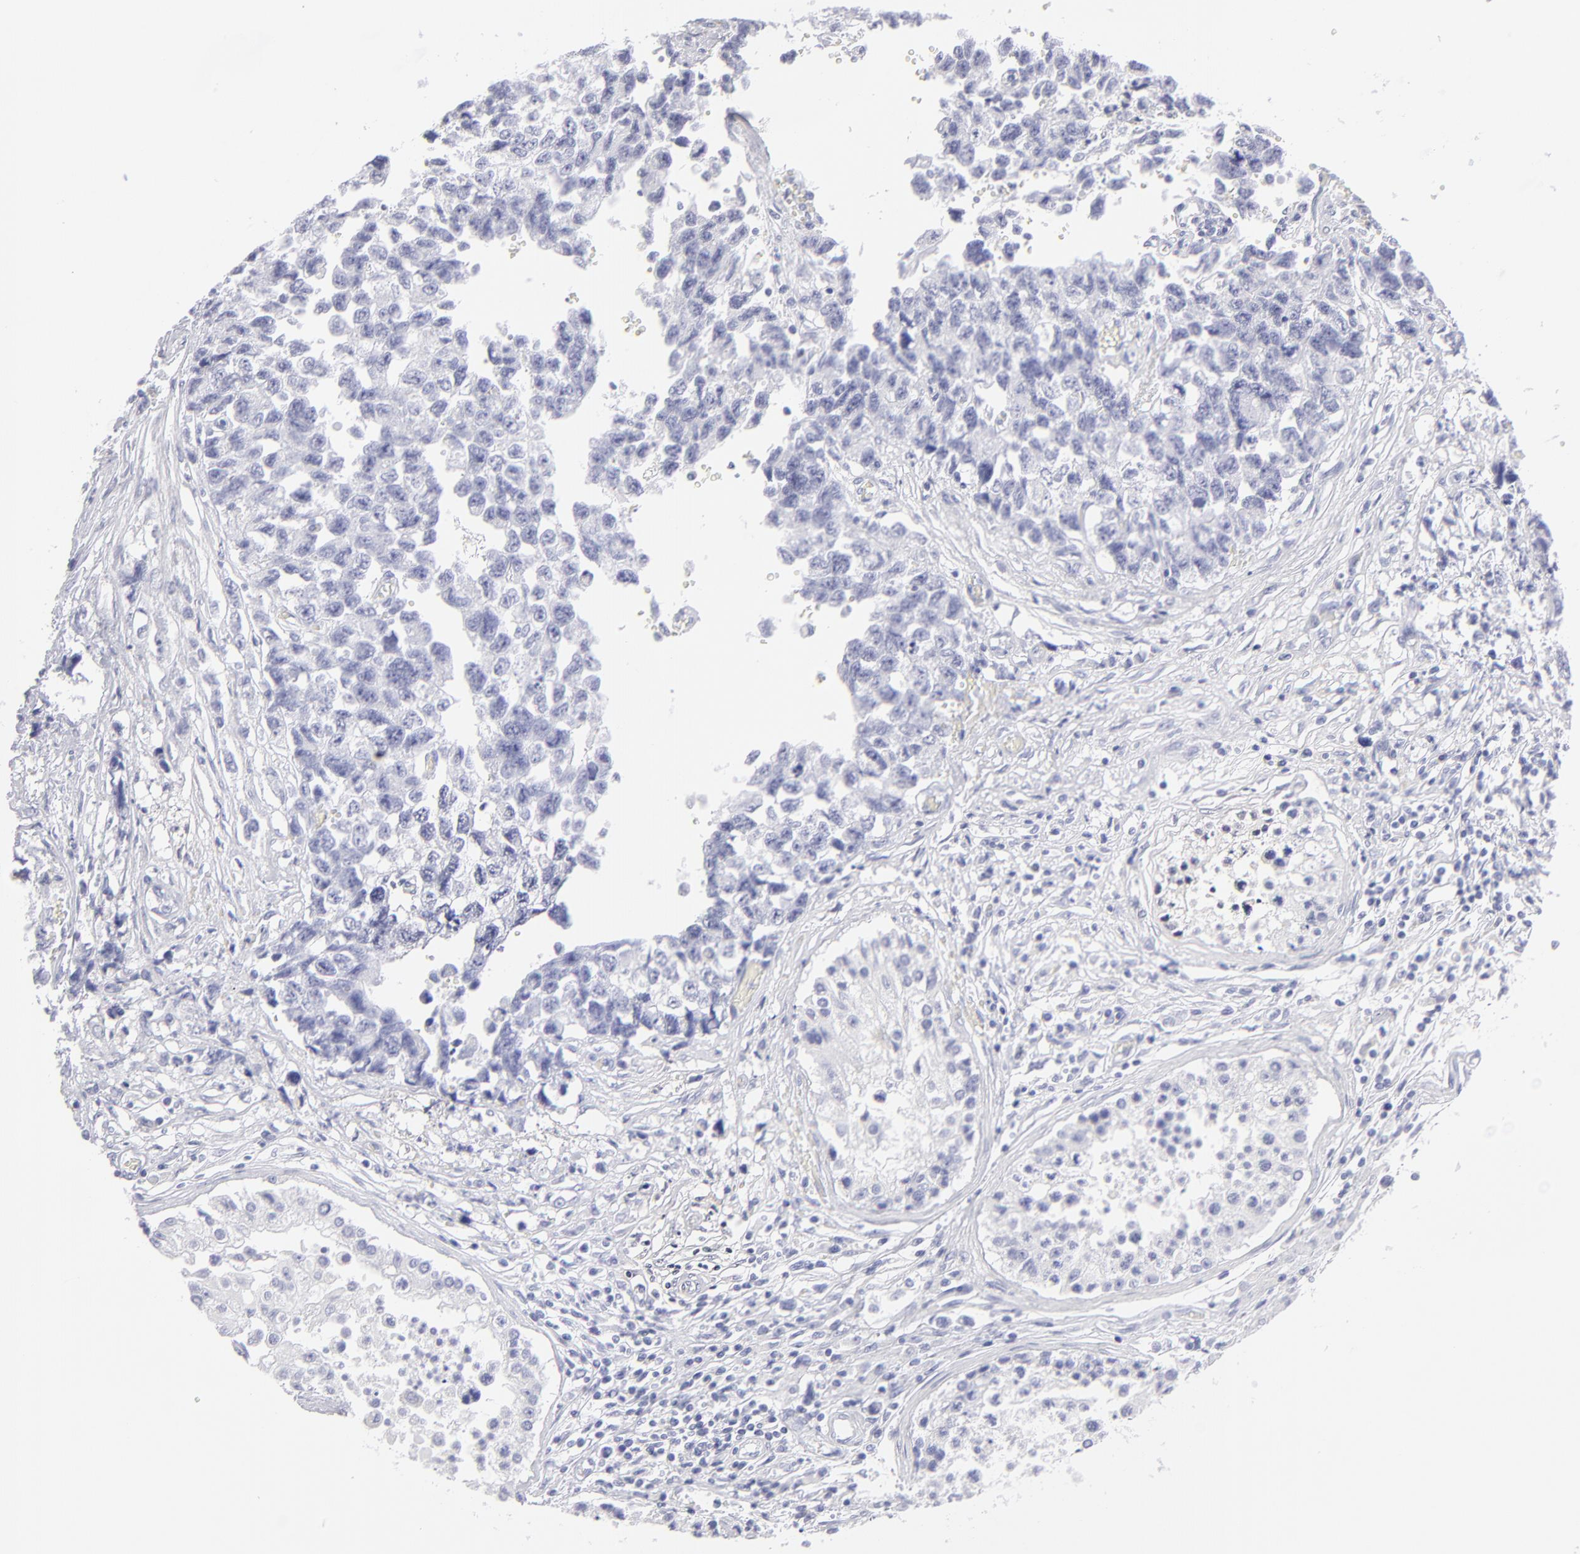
{"staining": {"intensity": "negative", "quantity": "none", "location": "none"}, "tissue": "testis cancer", "cell_type": "Tumor cells", "image_type": "cancer", "snomed": [{"axis": "morphology", "description": "Carcinoma, Embryonal, NOS"}, {"axis": "topography", "description": "Testis"}], "caption": "This is a image of IHC staining of testis cancer (embryonal carcinoma), which shows no positivity in tumor cells.", "gene": "CALR", "patient": {"sex": "male", "age": 31}}